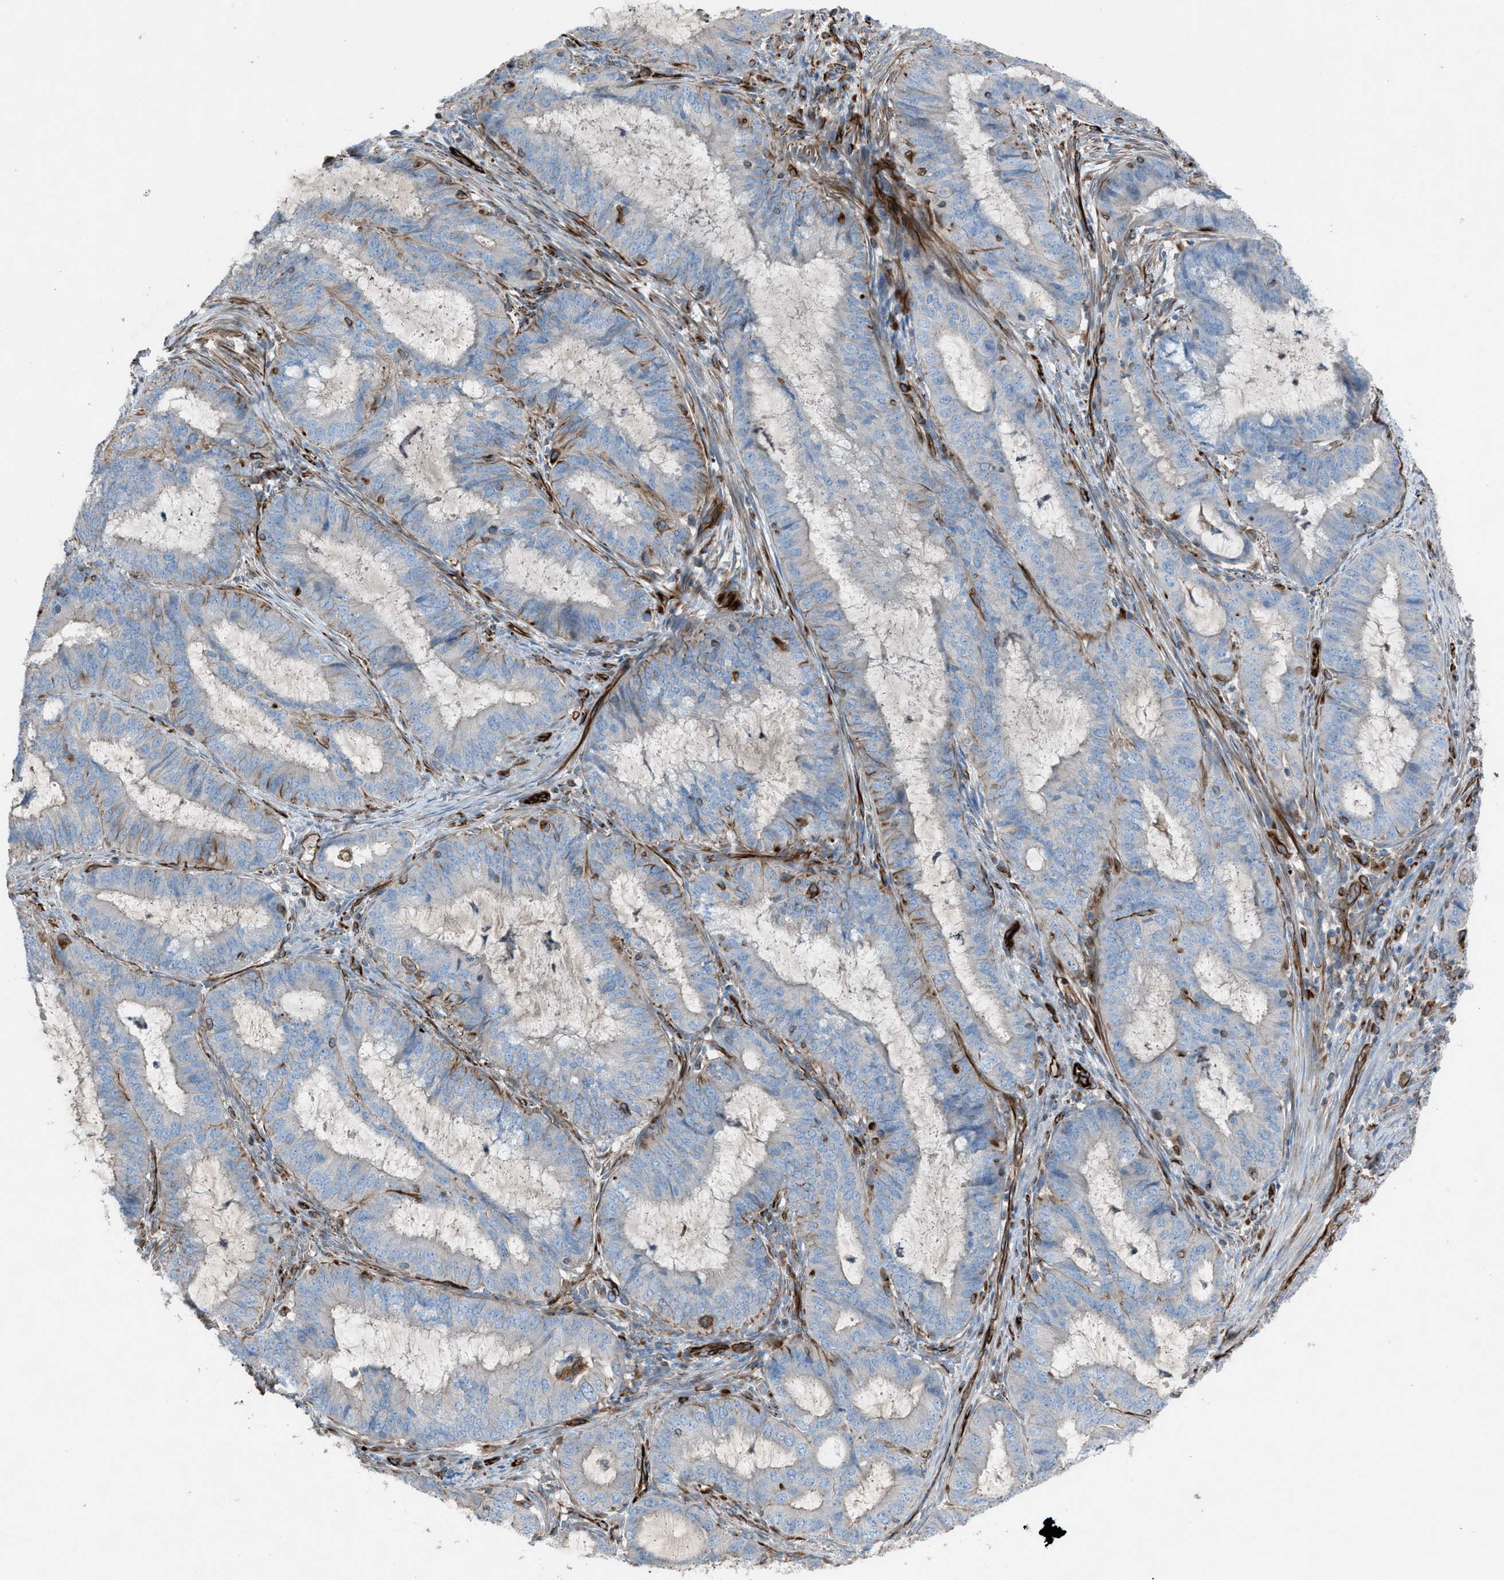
{"staining": {"intensity": "negative", "quantity": "none", "location": "none"}, "tissue": "endometrial cancer", "cell_type": "Tumor cells", "image_type": "cancer", "snomed": [{"axis": "morphology", "description": "Adenocarcinoma, NOS"}, {"axis": "topography", "description": "Endometrium"}], "caption": "High power microscopy micrograph of an immunohistochemistry (IHC) photomicrograph of adenocarcinoma (endometrial), revealing no significant expression in tumor cells.", "gene": "CABP7", "patient": {"sex": "female", "age": 70}}